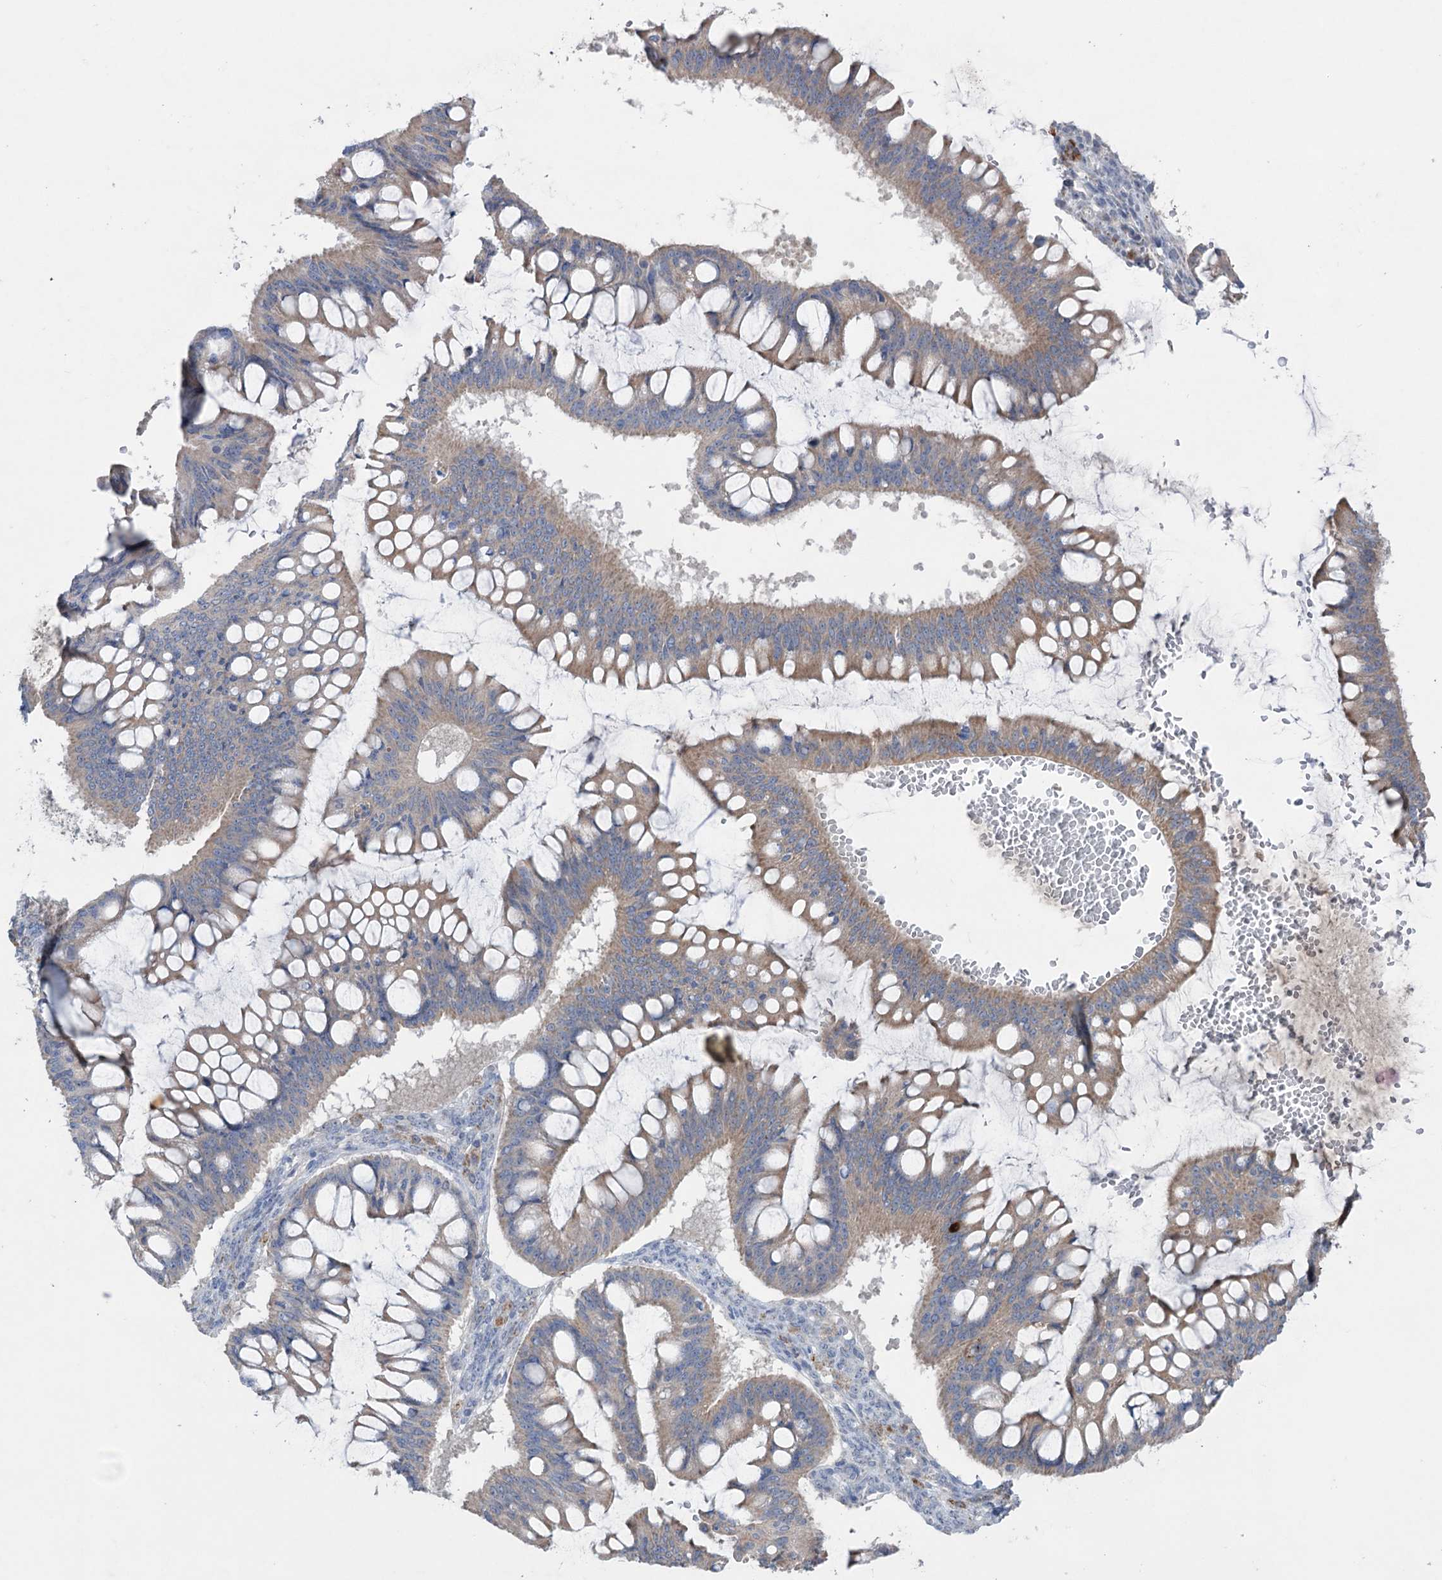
{"staining": {"intensity": "weak", "quantity": "25%-75%", "location": "cytoplasmic/membranous"}, "tissue": "ovarian cancer", "cell_type": "Tumor cells", "image_type": "cancer", "snomed": [{"axis": "morphology", "description": "Cystadenocarcinoma, mucinous, NOS"}, {"axis": "topography", "description": "Ovary"}], "caption": "DAB (3,3'-diaminobenzidine) immunohistochemical staining of human ovarian mucinous cystadenocarcinoma displays weak cytoplasmic/membranous protein expression in approximately 25%-75% of tumor cells.", "gene": "MTCH2", "patient": {"sex": "female", "age": 73}}